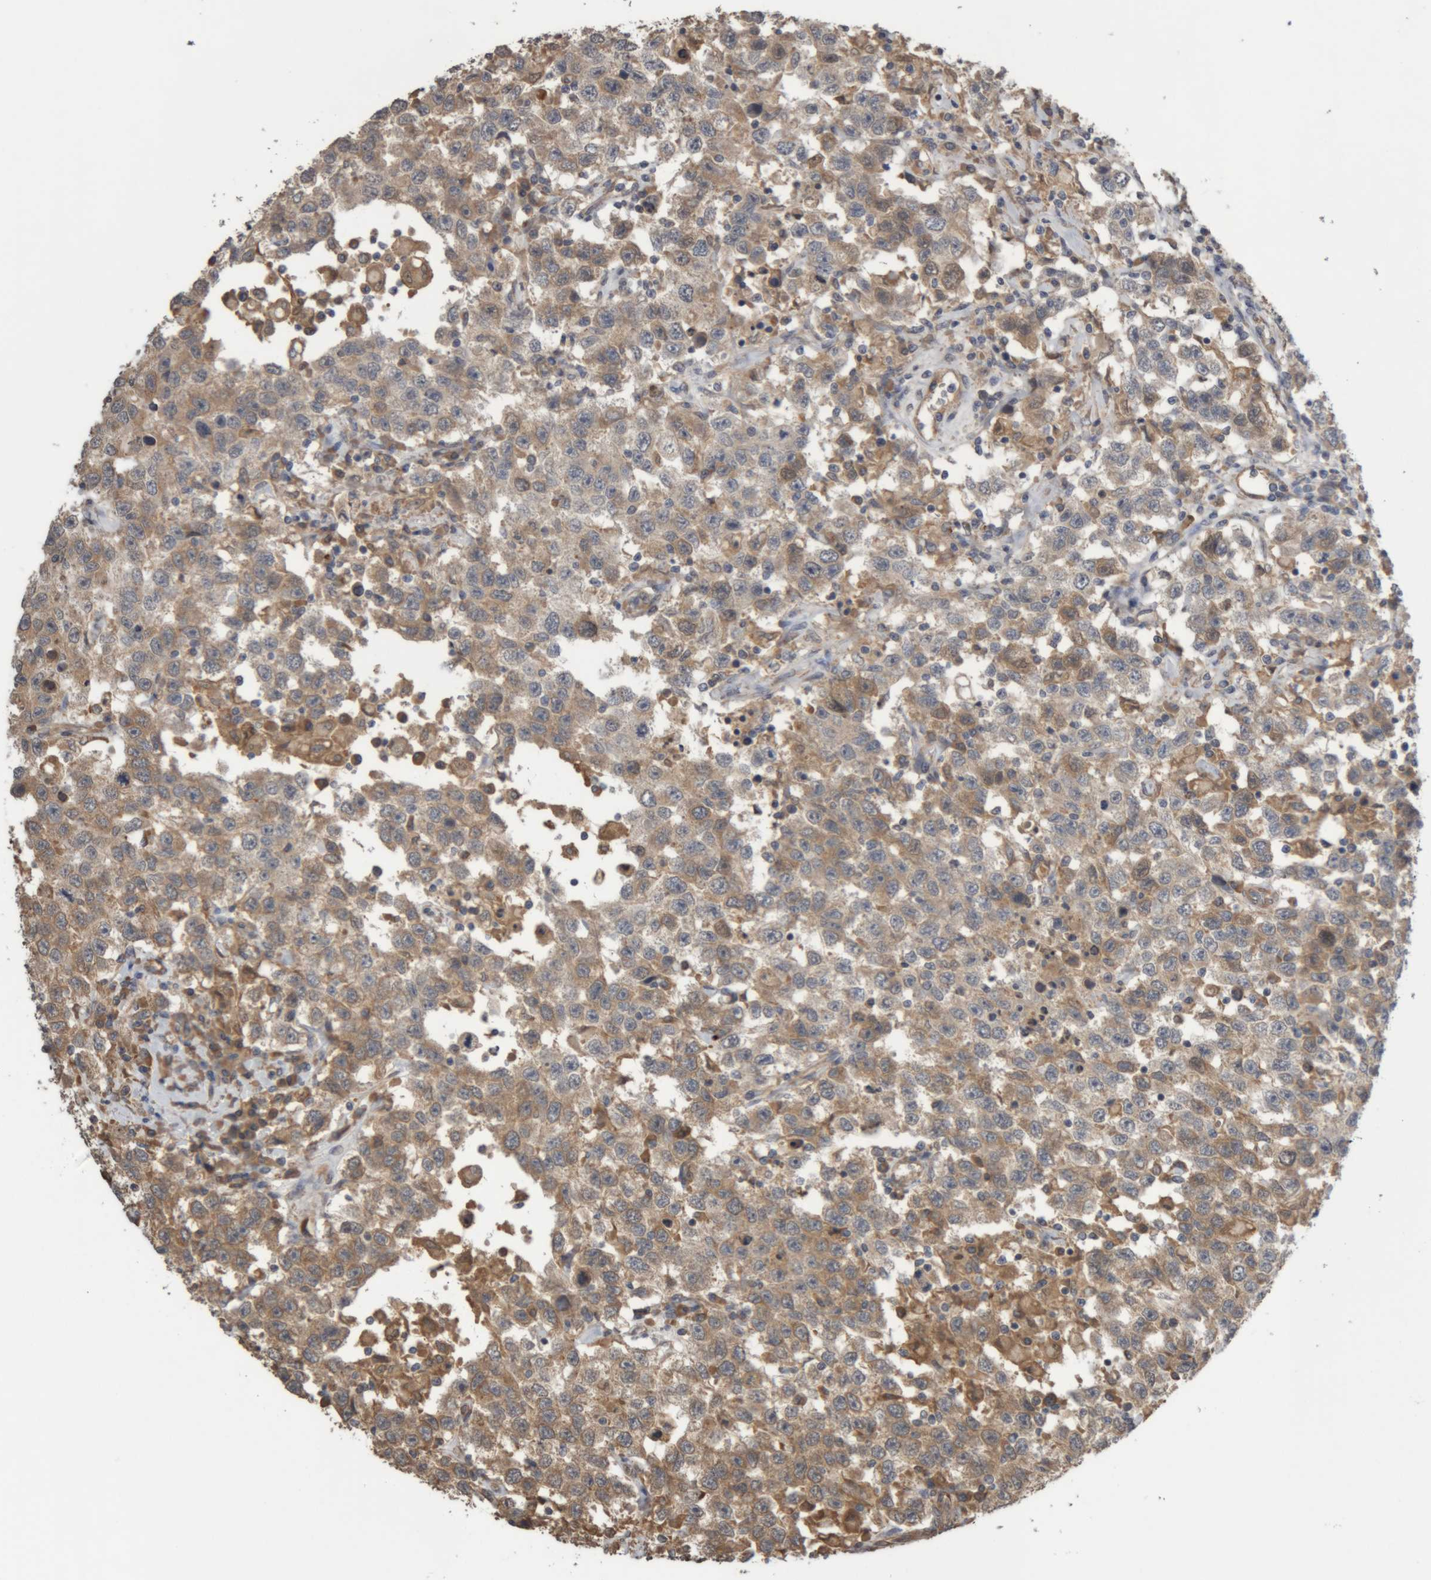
{"staining": {"intensity": "moderate", "quantity": "25%-75%", "location": "cytoplasmic/membranous"}, "tissue": "testis cancer", "cell_type": "Tumor cells", "image_type": "cancer", "snomed": [{"axis": "morphology", "description": "Seminoma, NOS"}, {"axis": "topography", "description": "Testis"}], "caption": "This micrograph demonstrates testis seminoma stained with immunohistochemistry (IHC) to label a protein in brown. The cytoplasmic/membranous of tumor cells show moderate positivity for the protein. Nuclei are counter-stained blue.", "gene": "TMED7", "patient": {"sex": "male", "age": 41}}